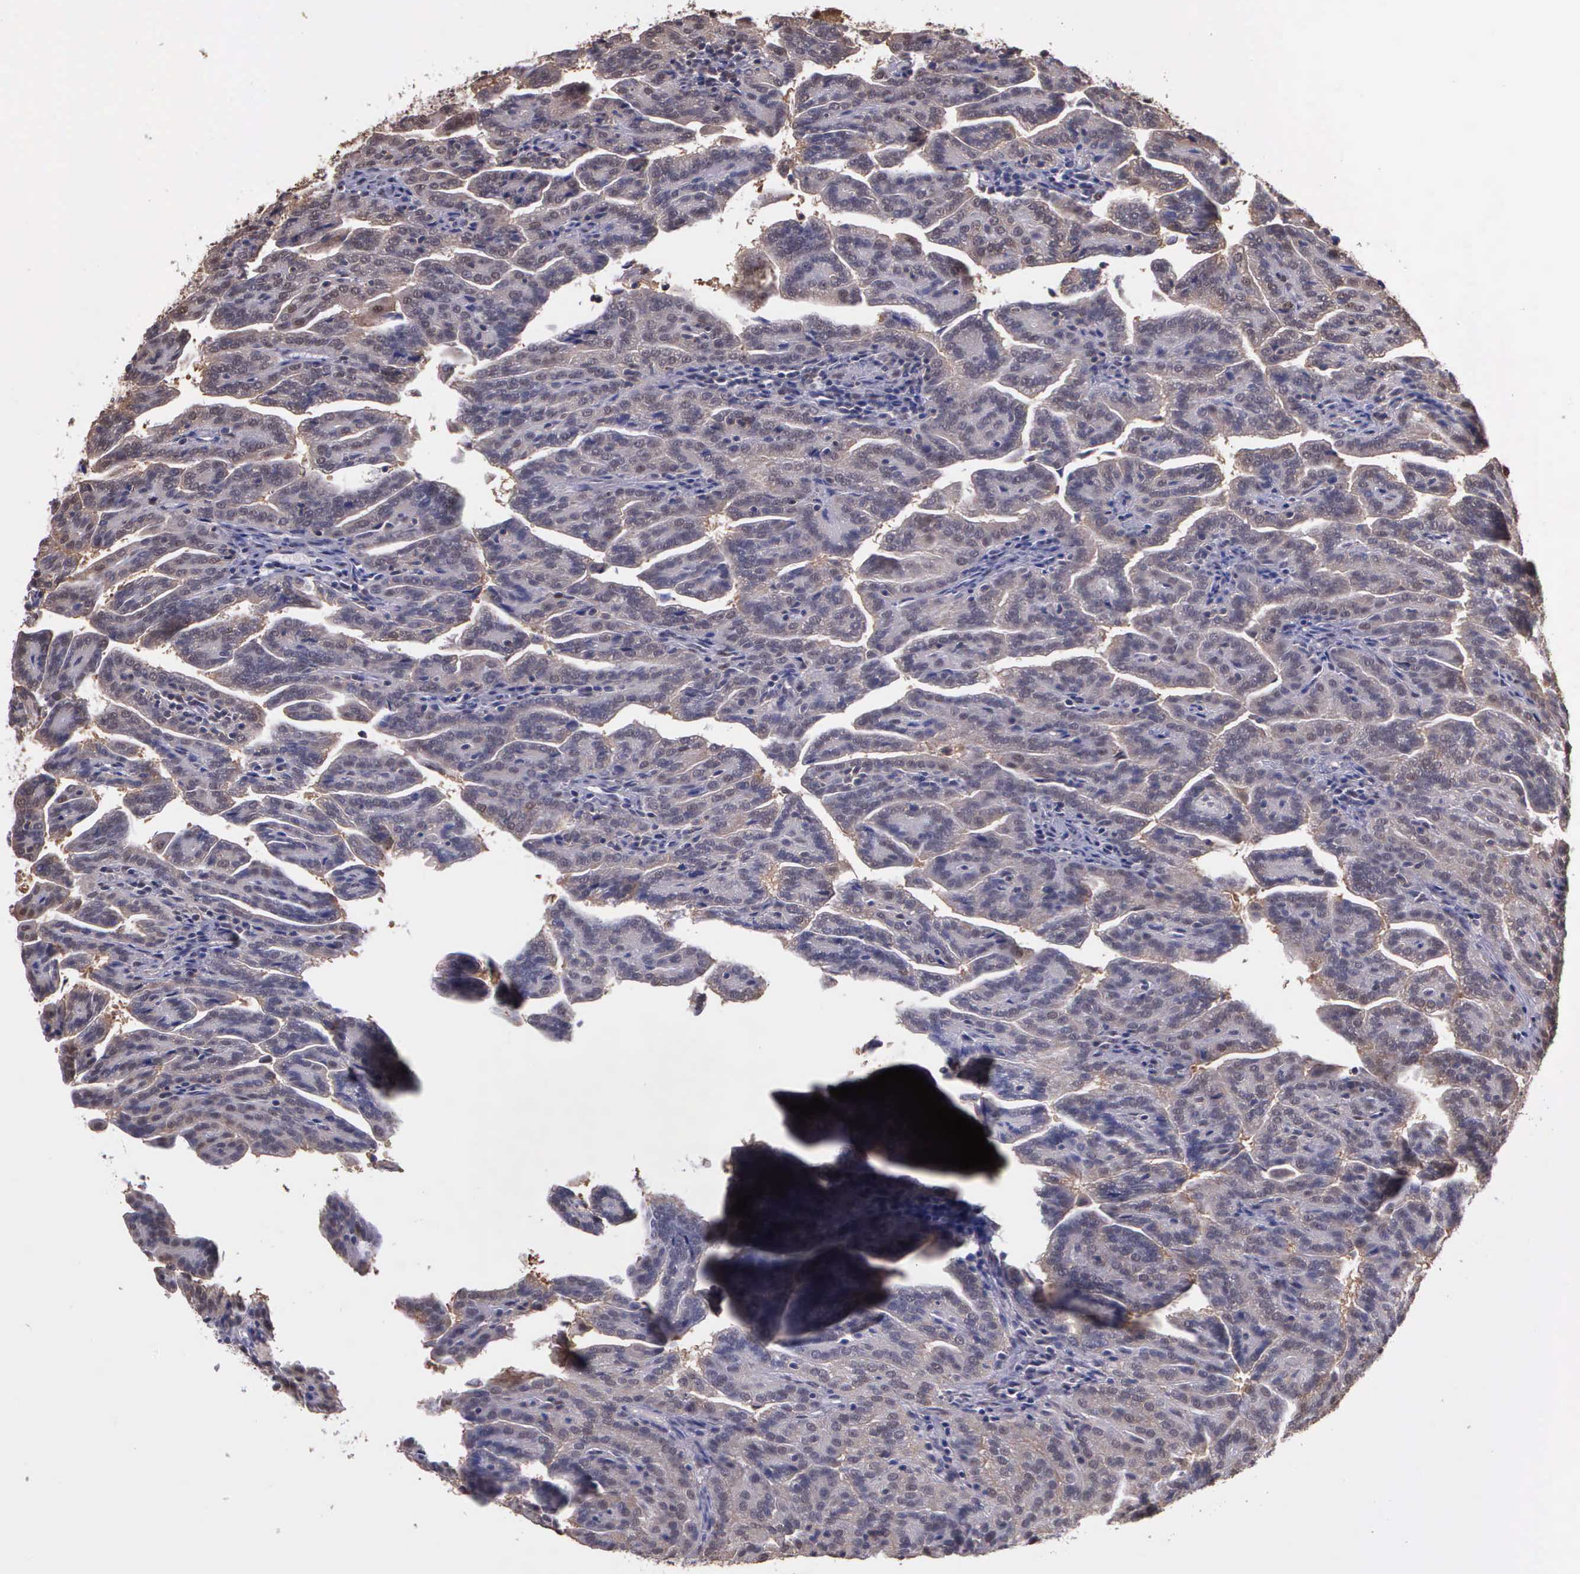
{"staining": {"intensity": "weak", "quantity": ">75%", "location": "cytoplasmic/membranous,nuclear"}, "tissue": "renal cancer", "cell_type": "Tumor cells", "image_type": "cancer", "snomed": [{"axis": "morphology", "description": "Adenocarcinoma, NOS"}, {"axis": "topography", "description": "Kidney"}], "caption": "Immunohistochemistry (IHC) (DAB (3,3'-diaminobenzidine)) staining of human renal cancer (adenocarcinoma) exhibits weak cytoplasmic/membranous and nuclear protein positivity in approximately >75% of tumor cells. (DAB (3,3'-diaminobenzidine) IHC with brightfield microscopy, high magnification).", "gene": "PSMC1", "patient": {"sex": "male", "age": 61}}